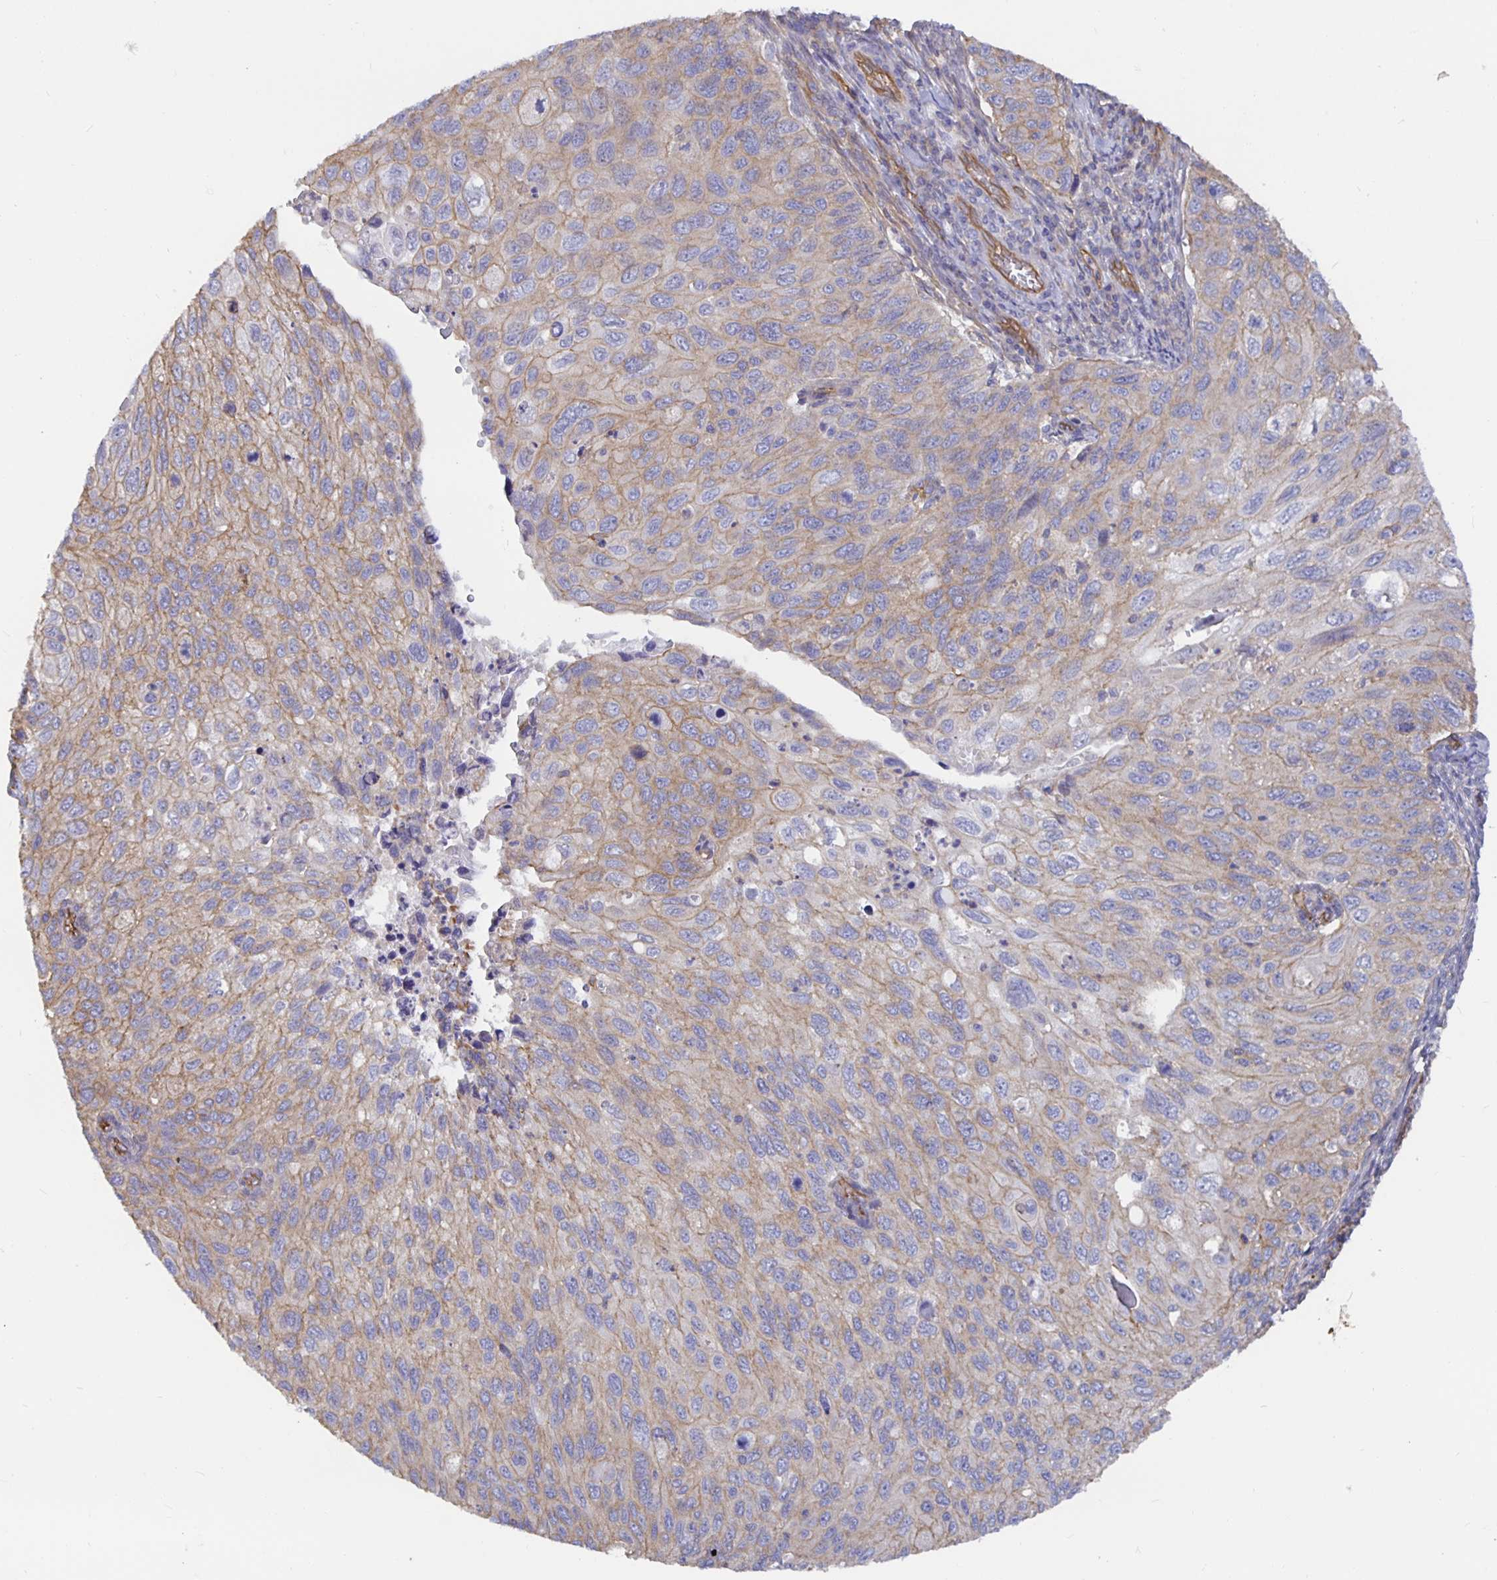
{"staining": {"intensity": "weak", "quantity": "25%-75%", "location": "cytoplasmic/membranous"}, "tissue": "cervical cancer", "cell_type": "Tumor cells", "image_type": "cancer", "snomed": [{"axis": "morphology", "description": "Squamous cell carcinoma, NOS"}, {"axis": "topography", "description": "Cervix"}], "caption": "Weak cytoplasmic/membranous protein staining is appreciated in about 25%-75% of tumor cells in cervical squamous cell carcinoma. (Brightfield microscopy of DAB IHC at high magnification).", "gene": "ARHGEF39", "patient": {"sex": "female", "age": 70}}